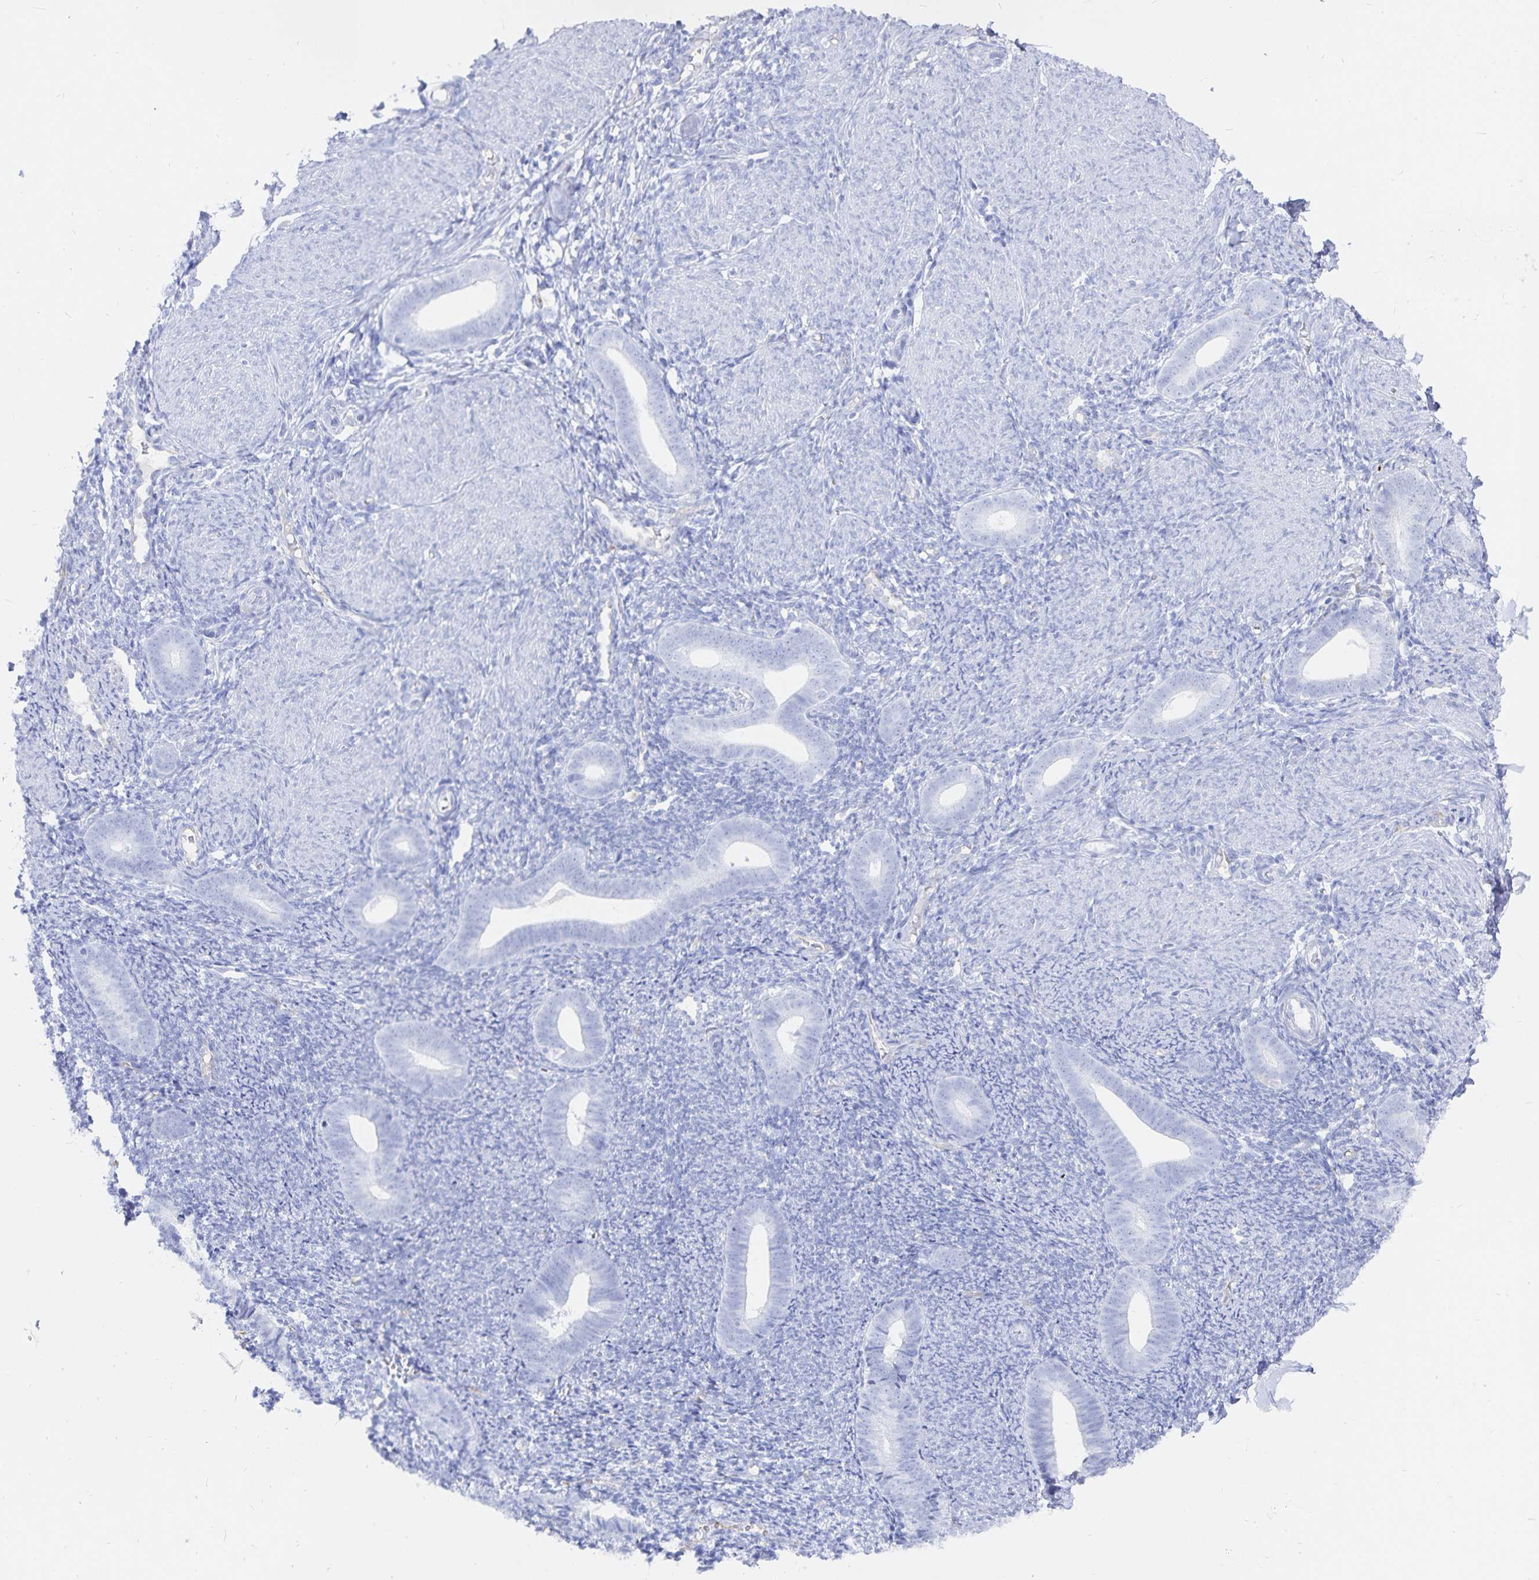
{"staining": {"intensity": "negative", "quantity": "none", "location": "none"}, "tissue": "endometrium", "cell_type": "Cells in endometrial stroma", "image_type": "normal", "snomed": [{"axis": "morphology", "description": "Normal tissue, NOS"}, {"axis": "topography", "description": "Endometrium"}], "caption": "Human endometrium stained for a protein using IHC demonstrates no staining in cells in endometrial stroma.", "gene": "INSL5", "patient": {"sex": "female", "age": 39}}